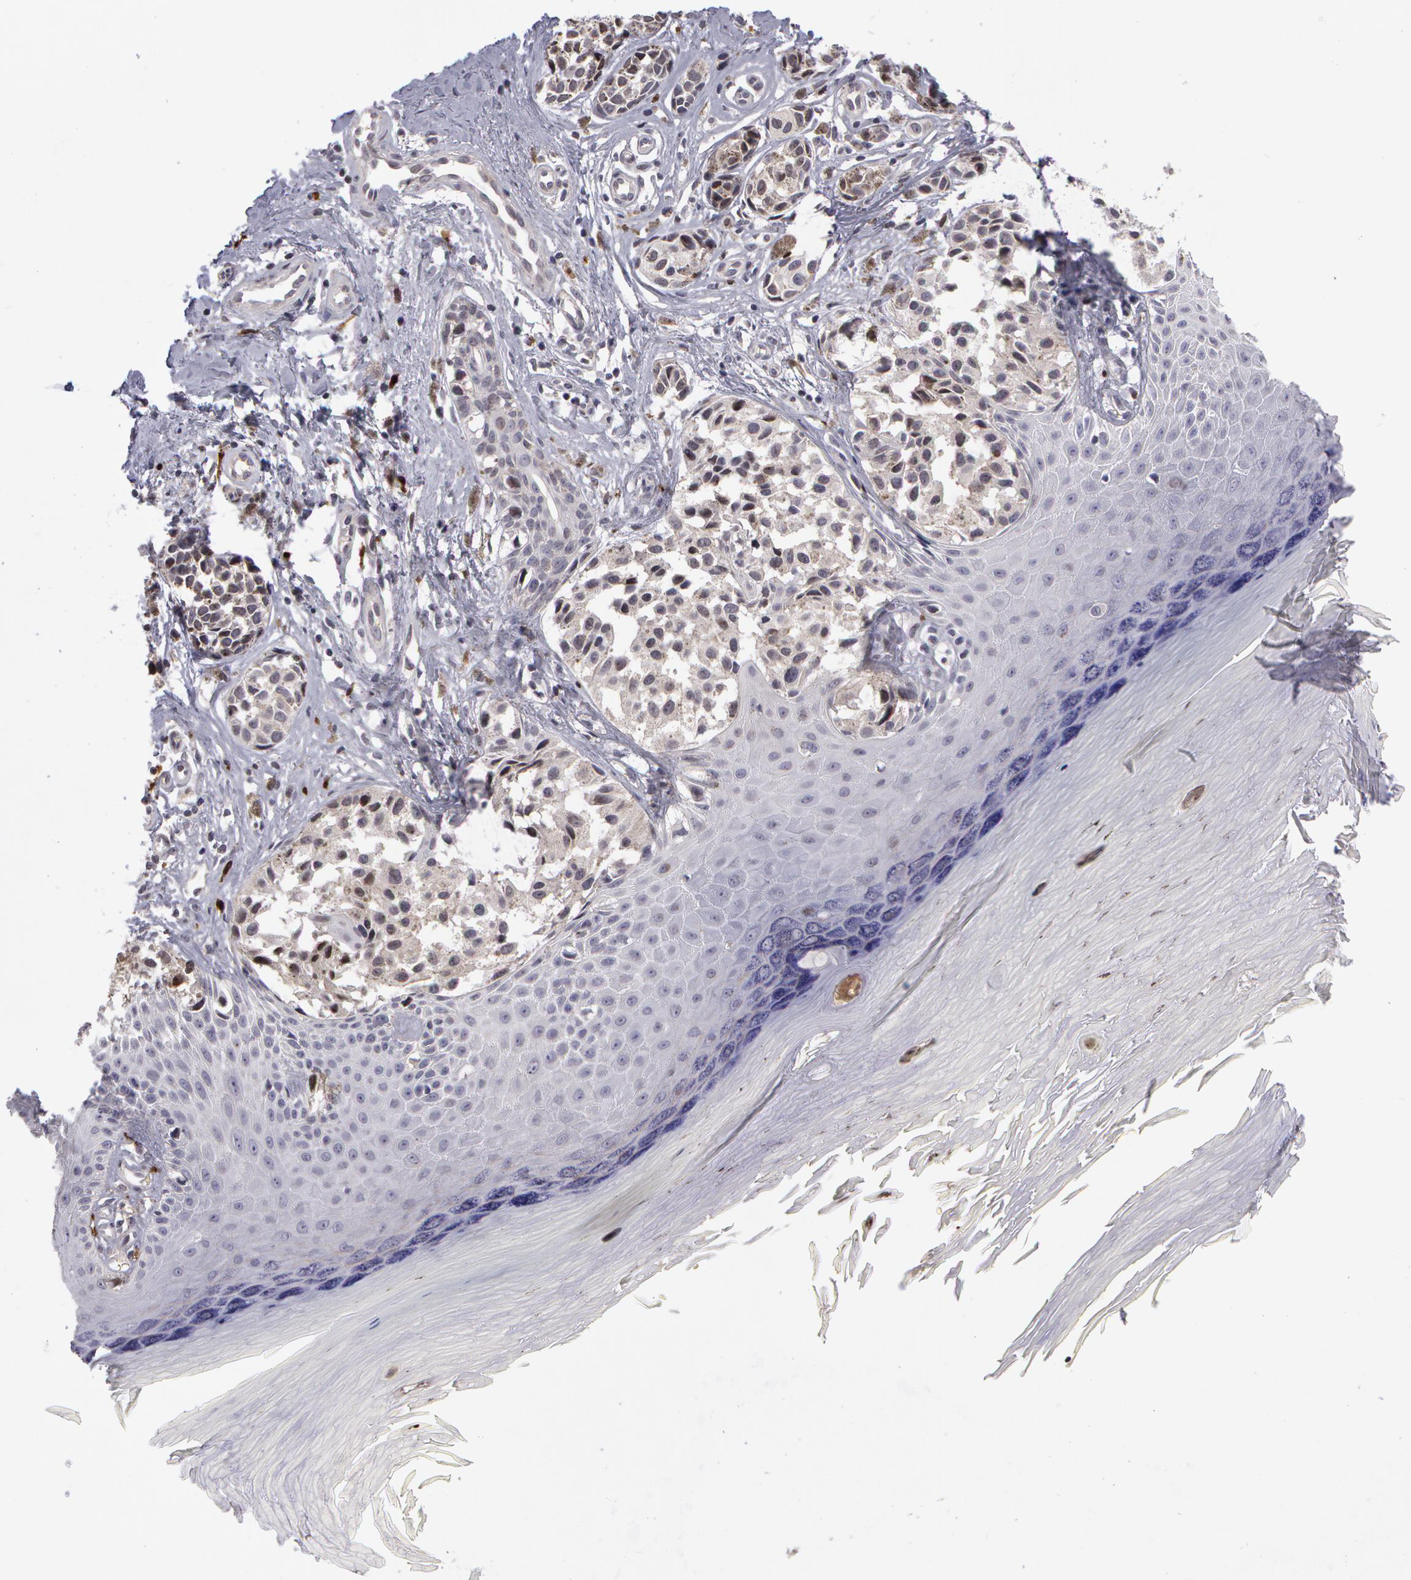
{"staining": {"intensity": "weak", "quantity": "<25%", "location": "nuclear"}, "tissue": "melanoma", "cell_type": "Tumor cells", "image_type": "cancer", "snomed": [{"axis": "morphology", "description": "Malignant melanoma, NOS"}, {"axis": "topography", "description": "Skin"}], "caption": "A high-resolution image shows IHC staining of melanoma, which exhibits no significant expression in tumor cells. The staining is performed using DAB brown chromogen with nuclei counter-stained in using hematoxylin.", "gene": "PRICKLE1", "patient": {"sex": "male", "age": 79}}